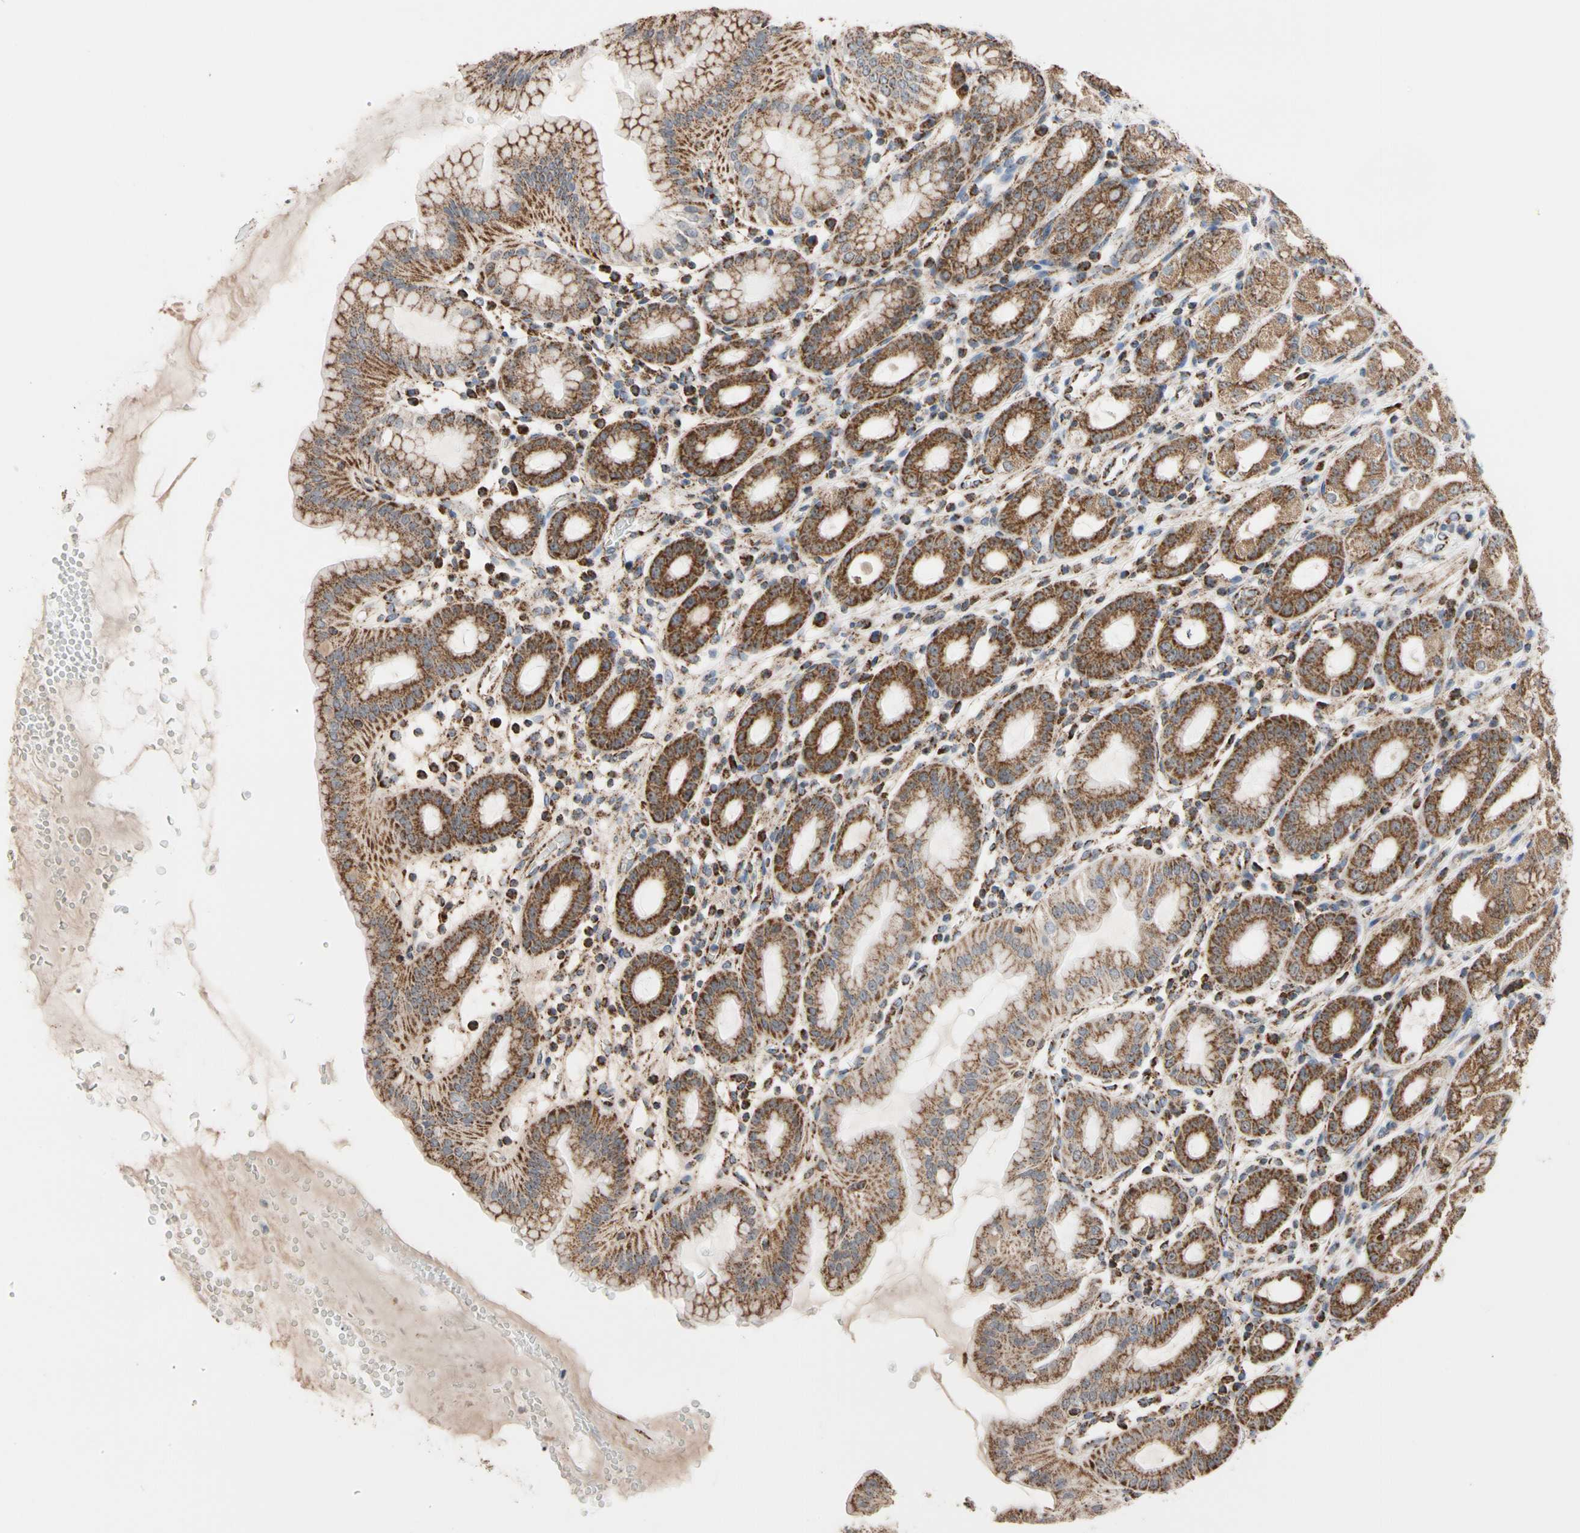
{"staining": {"intensity": "strong", "quantity": ">75%", "location": "cytoplasmic/membranous,nuclear"}, "tissue": "stomach", "cell_type": "Glandular cells", "image_type": "normal", "snomed": [{"axis": "morphology", "description": "Normal tissue, NOS"}, {"axis": "topography", "description": "Stomach, upper"}], "caption": "A high-resolution micrograph shows immunohistochemistry staining of unremarkable stomach, which reveals strong cytoplasmic/membranous,nuclear expression in approximately >75% of glandular cells.", "gene": "FAM110B", "patient": {"sex": "male", "age": 68}}